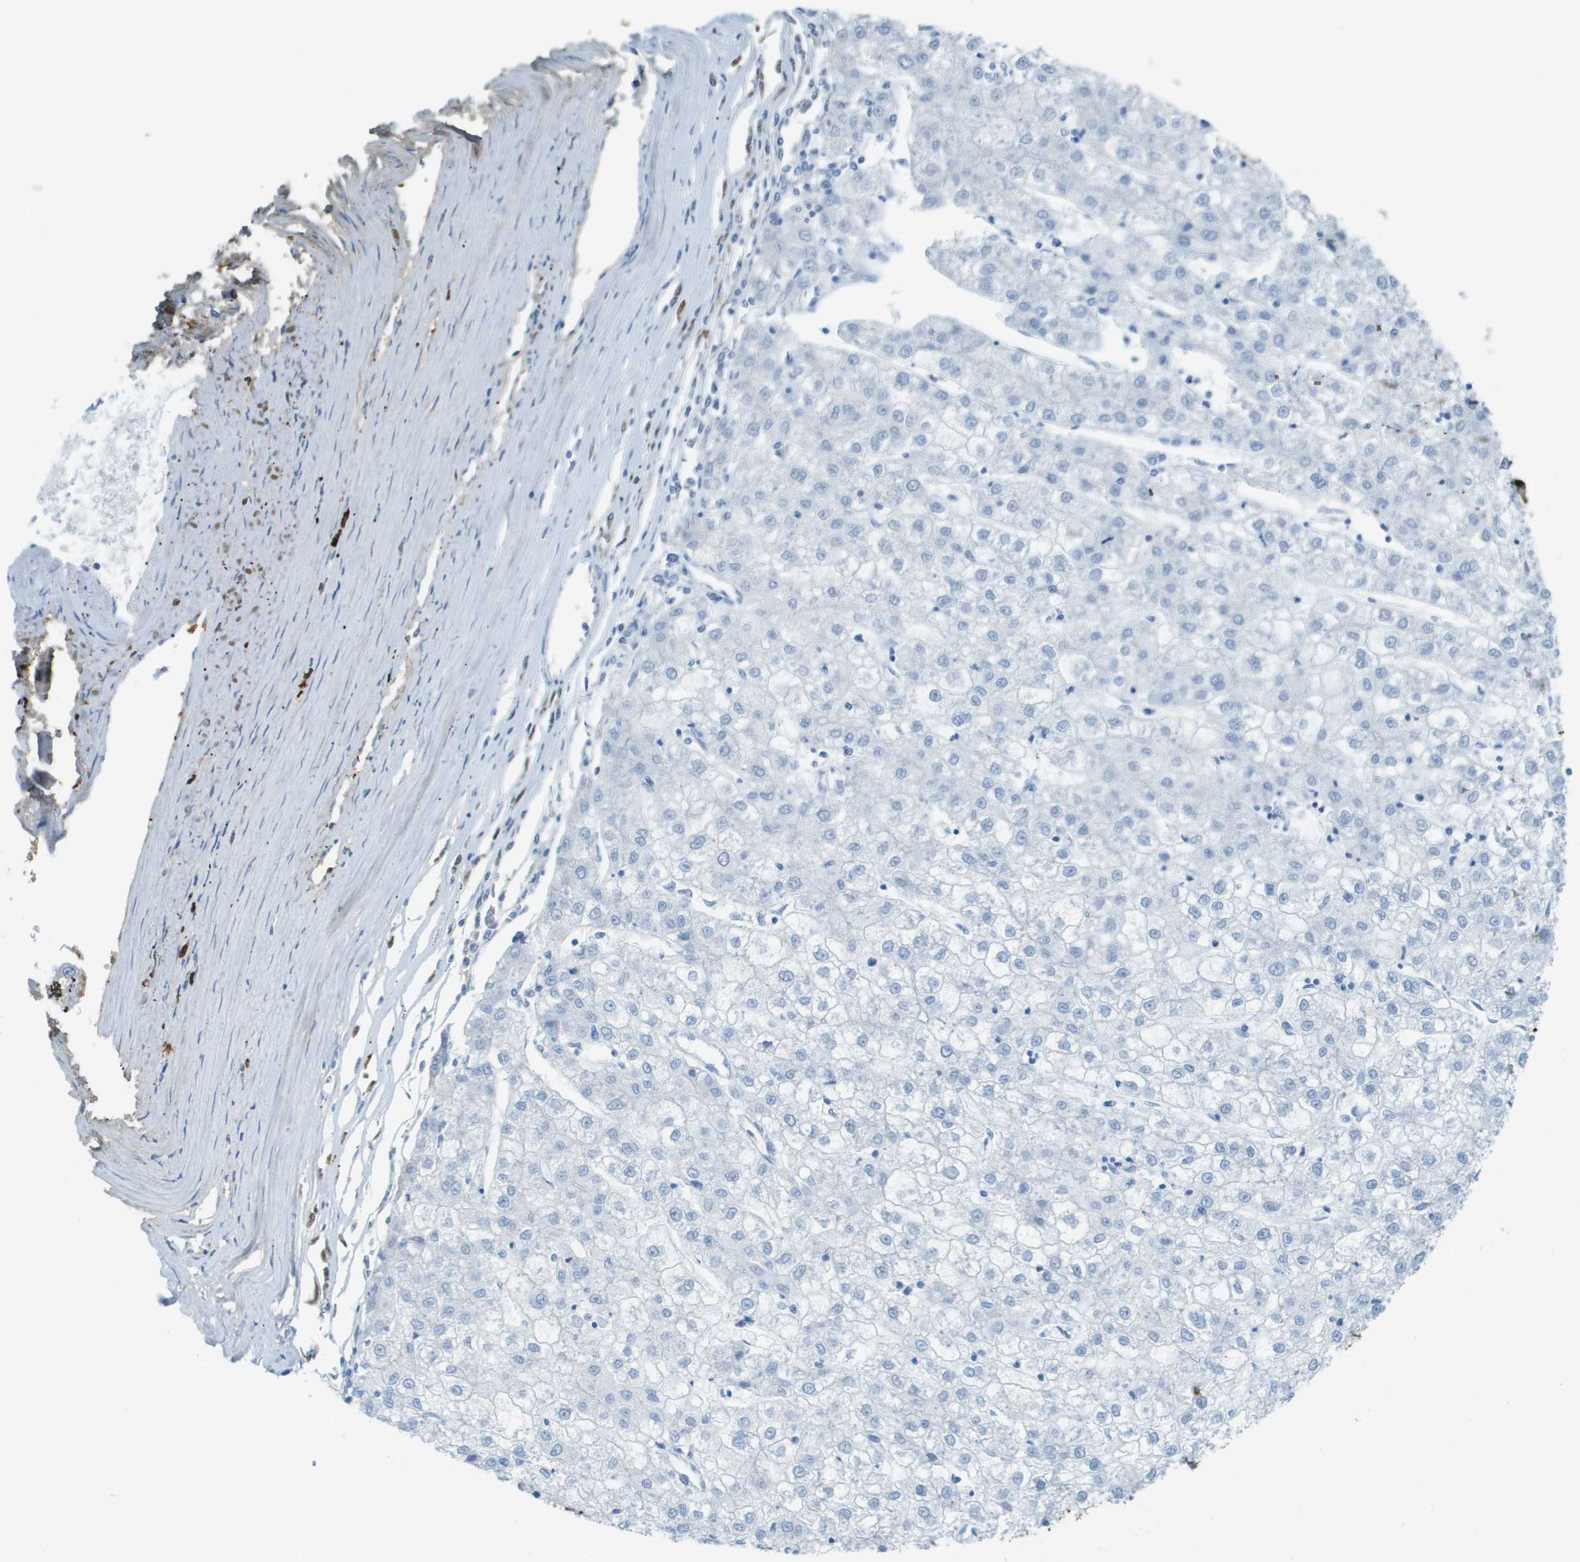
{"staining": {"intensity": "negative", "quantity": "none", "location": "none"}, "tissue": "liver cancer", "cell_type": "Tumor cells", "image_type": "cancer", "snomed": [{"axis": "morphology", "description": "Carcinoma, Hepatocellular, NOS"}, {"axis": "topography", "description": "Liver"}], "caption": "Liver cancer stained for a protein using immunohistochemistry (IHC) shows no expression tumor cells.", "gene": "DCN", "patient": {"sex": "male", "age": 72}}